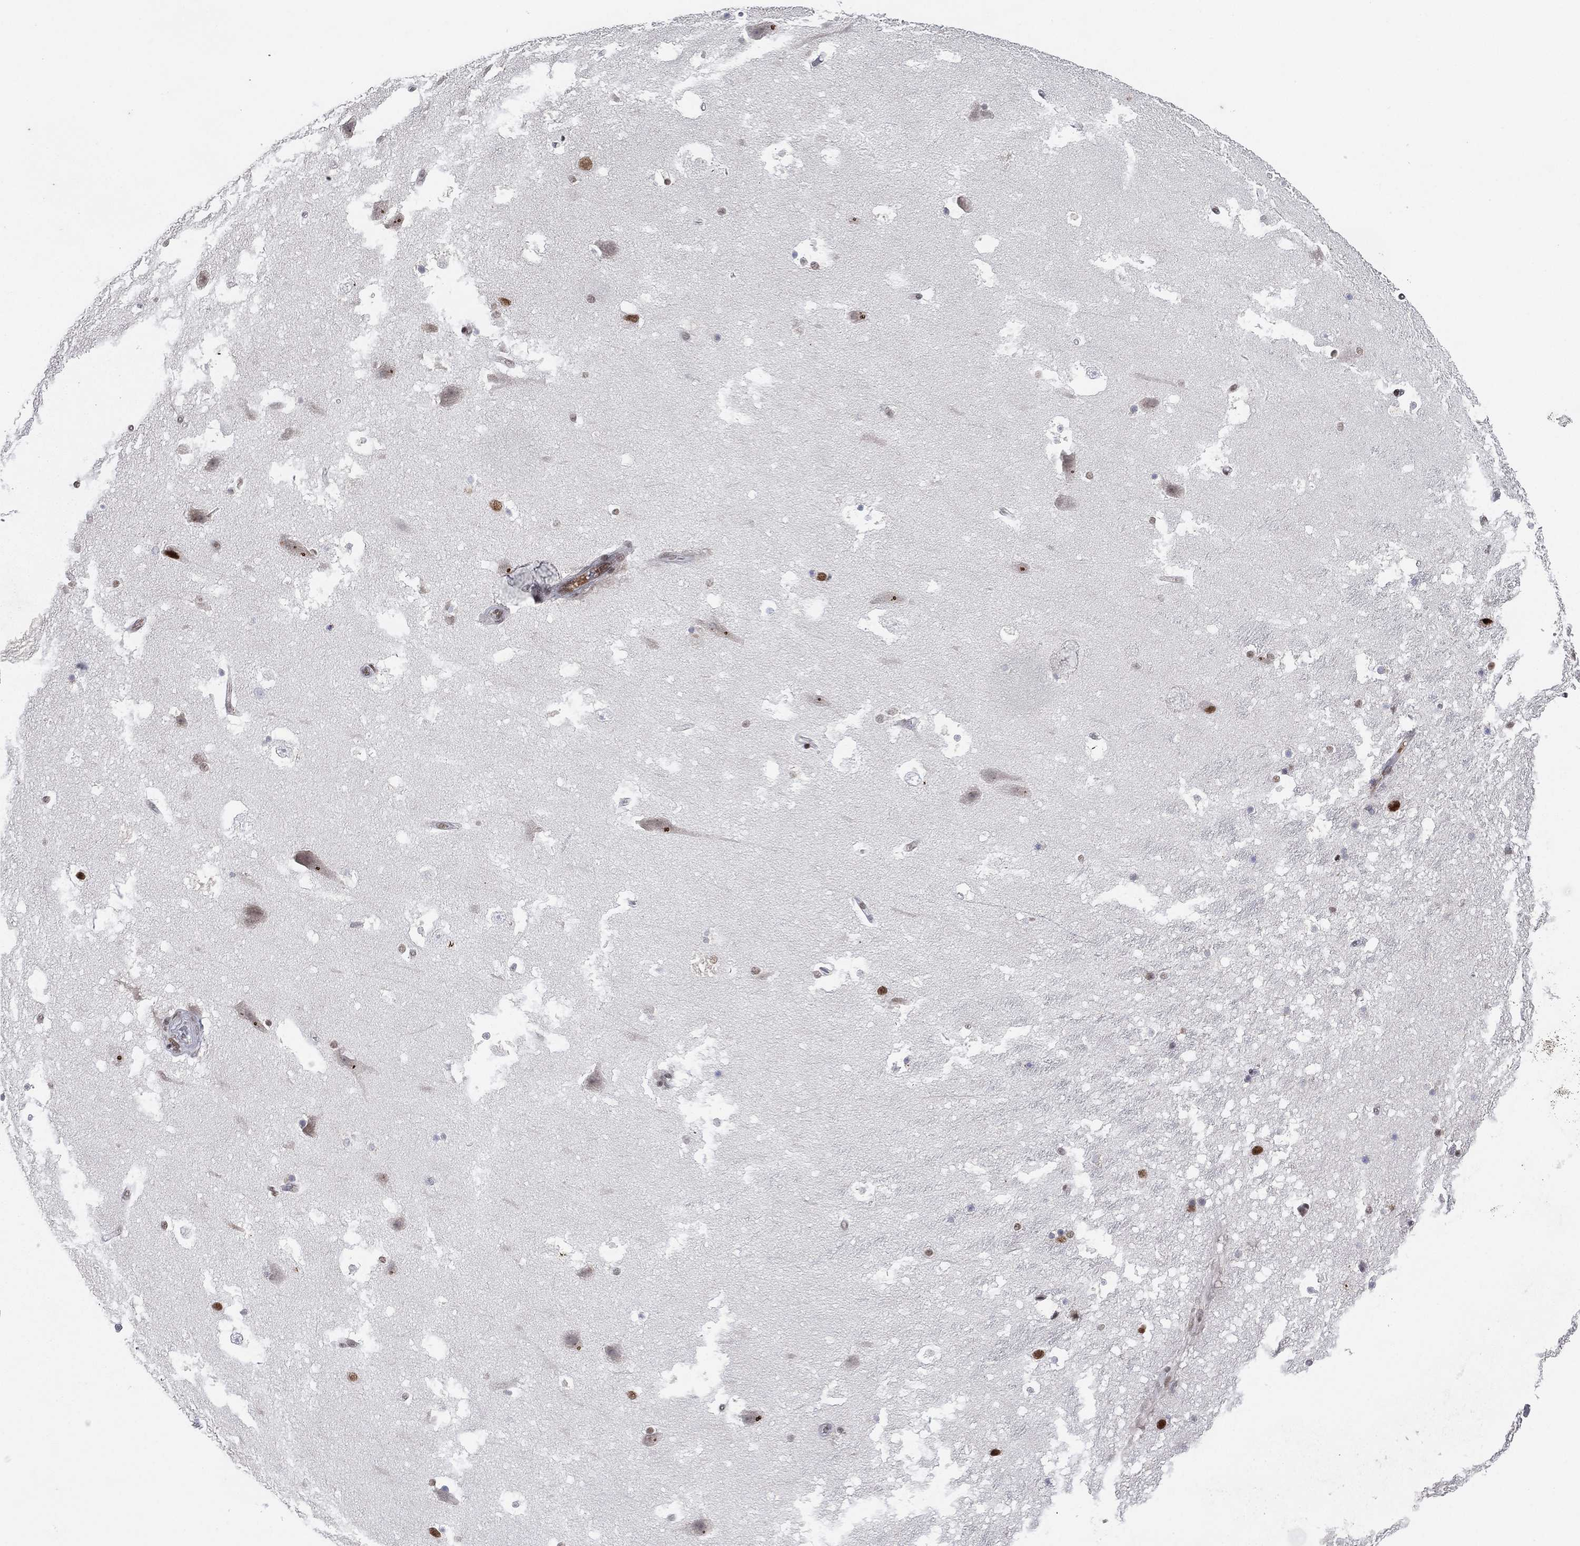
{"staining": {"intensity": "strong", "quantity": "<25%", "location": "nuclear"}, "tissue": "hippocampus", "cell_type": "Glial cells", "image_type": "normal", "snomed": [{"axis": "morphology", "description": "Normal tissue, NOS"}, {"axis": "topography", "description": "Hippocampus"}], "caption": "The photomicrograph displays staining of unremarkable hippocampus, revealing strong nuclear protein staining (brown color) within glial cells.", "gene": "RTF1", "patient": {"sex": "male", "age": 51}}